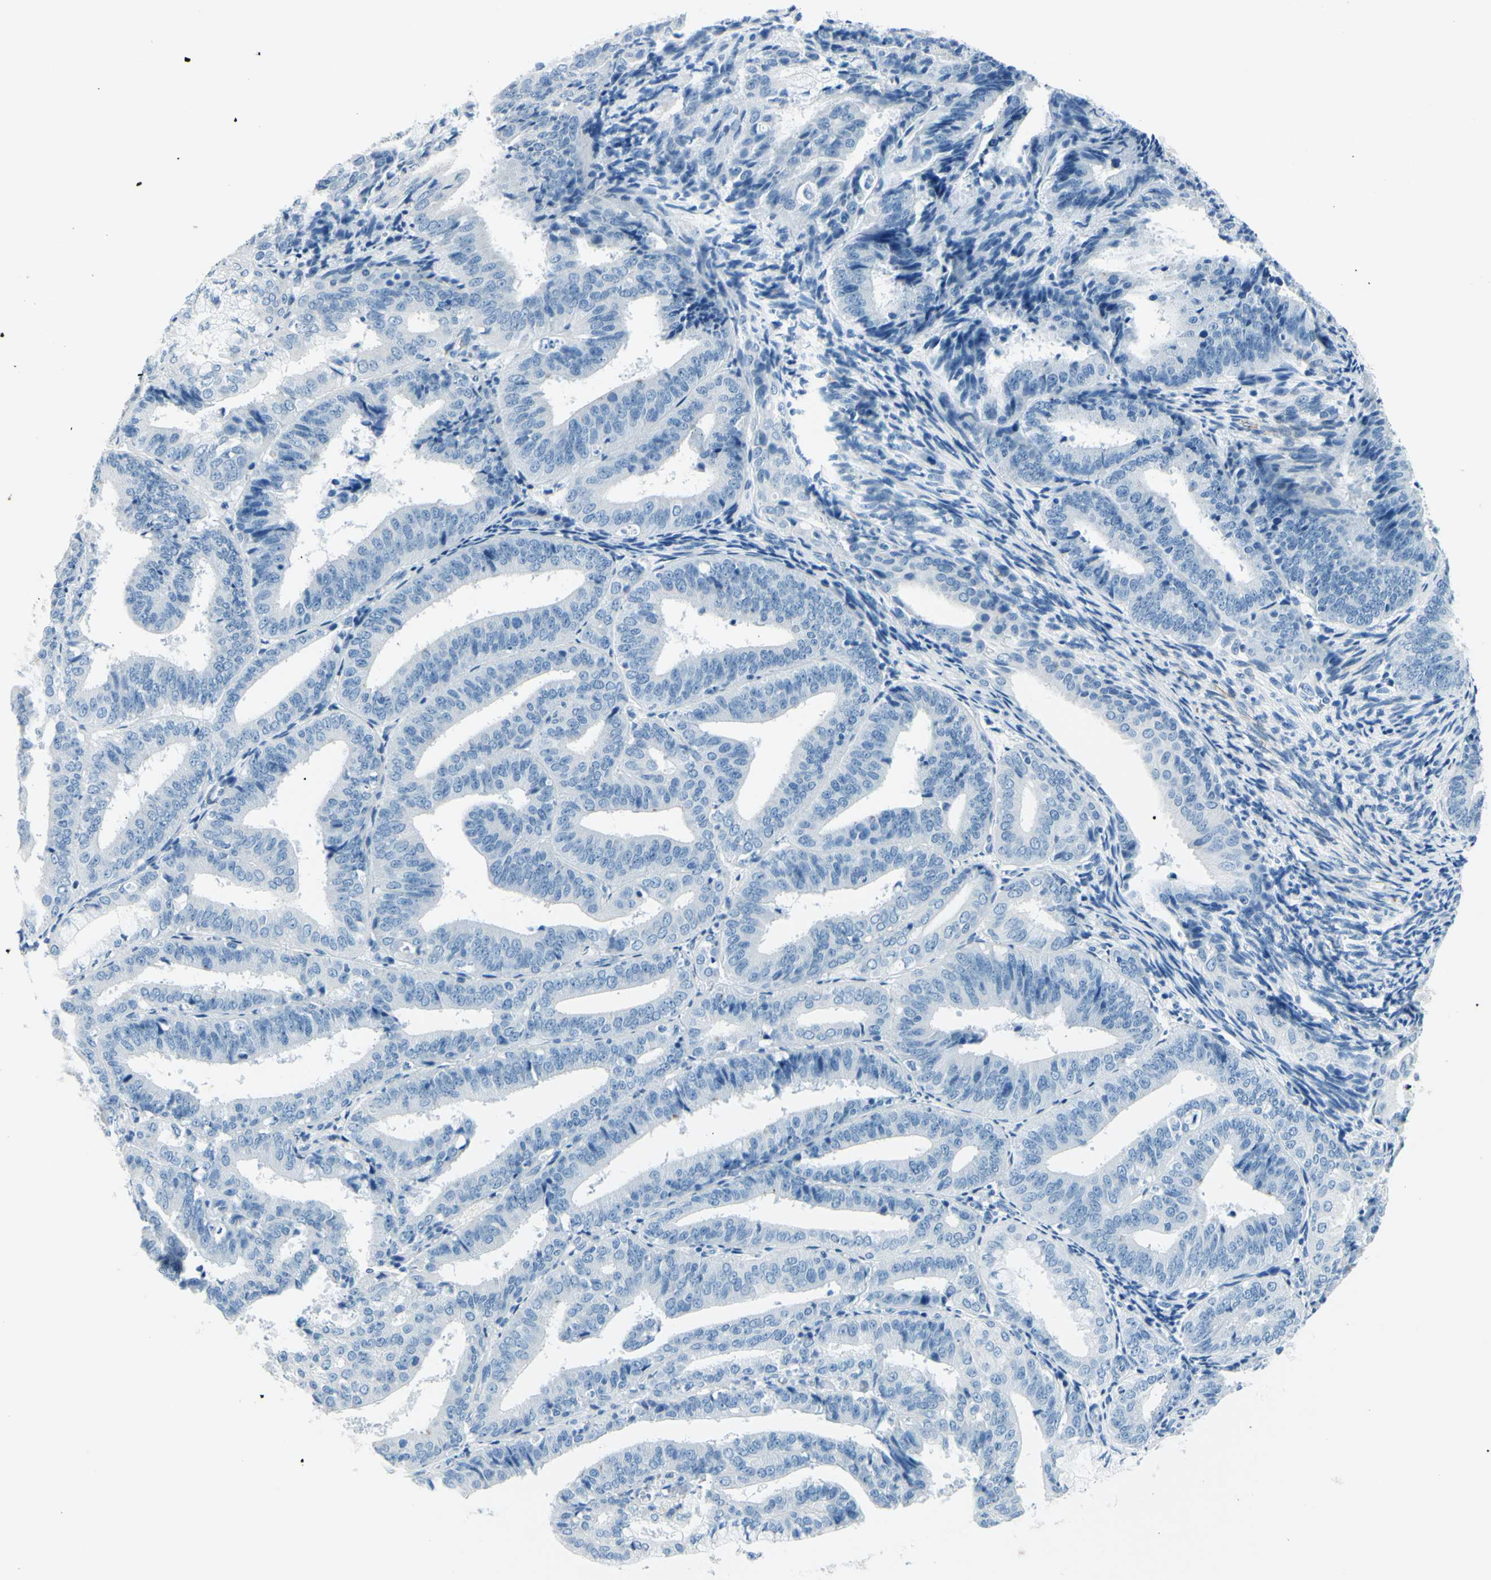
{"staining": {"intensity": "negative", "quantity": "none", "location": "none"}, "tissue": "endometrial cancer", "cell_type": "Tumor cells", "image_type": "cancer", "snomed": [{"axis": "morphology", "description": "Adenocarcinoma, NOS"}, {"axis": "topography", "description": "Endometrium"}], "caption": "This photomicrograph is of endometrial cancer stained with immunohistochemistry to label a protein in brown with the nuclei are counter-stained blue. There is no expression in tumor cells.", "gene": "CDH15", "patient": {"sex": "female", "age": 63}}